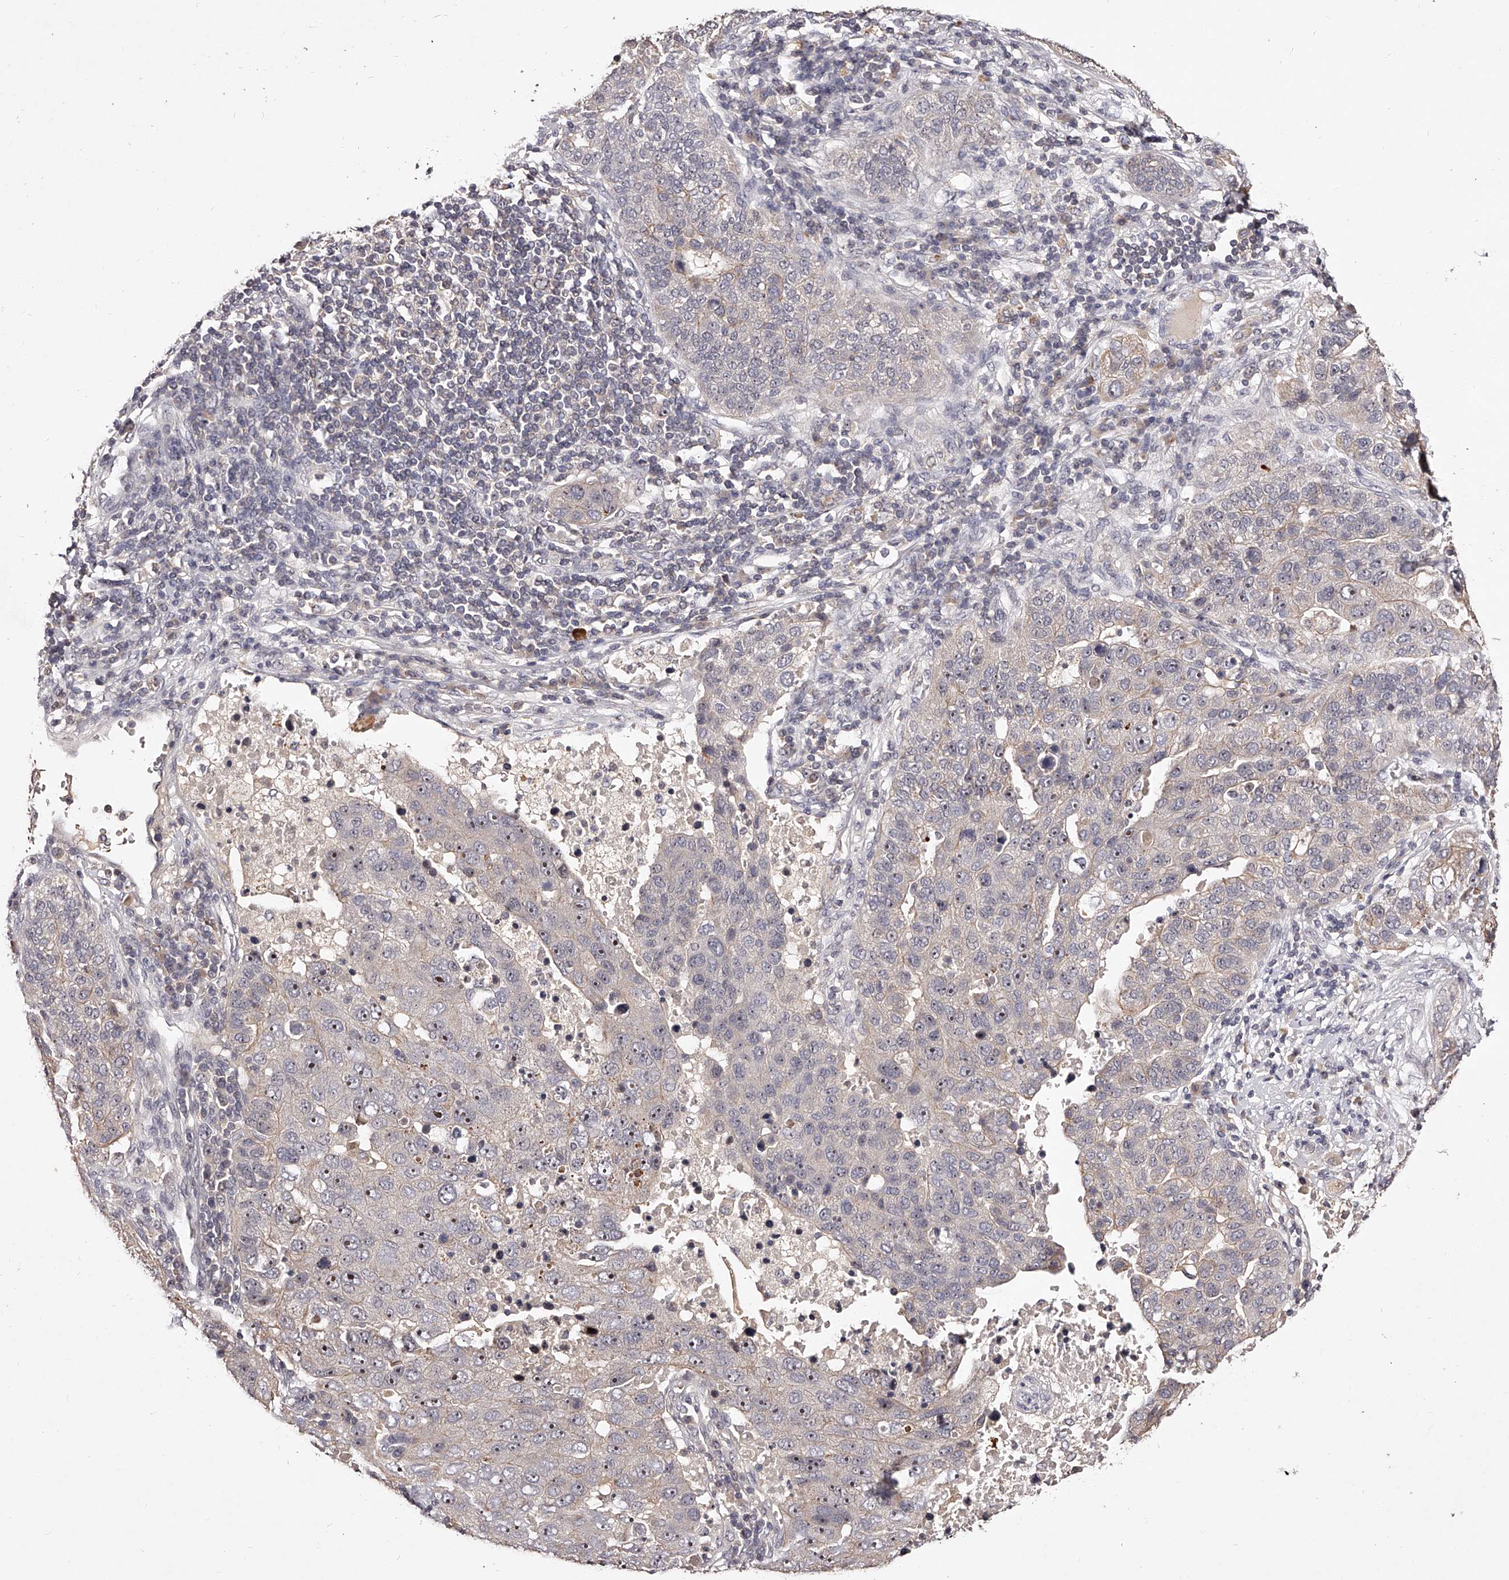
{"staining": {"intensity": "moderate", "quantity": "<25%", "location": "nuclear"}, "tissue": "pancreatic cancer", "cell_type": "Tumor cells", "image_type": "cancer", "snomed": [{"axis": "morphology", "description": "Adenocarcinoma, NOS"}, {"axis": "topography", "description": "Pancreas"}], "caption": "IHC histopathology image of neoplastic tissue: pancreatic cancer stained using immunohistochemistry (IHC) reveals low levels of moderate protein expression localized specifically in the nuclear of tumor cells, appearing as a nuclear brown color.", "gene": "PHACTR1", "patient": {"sex": "female", "age": 61}}